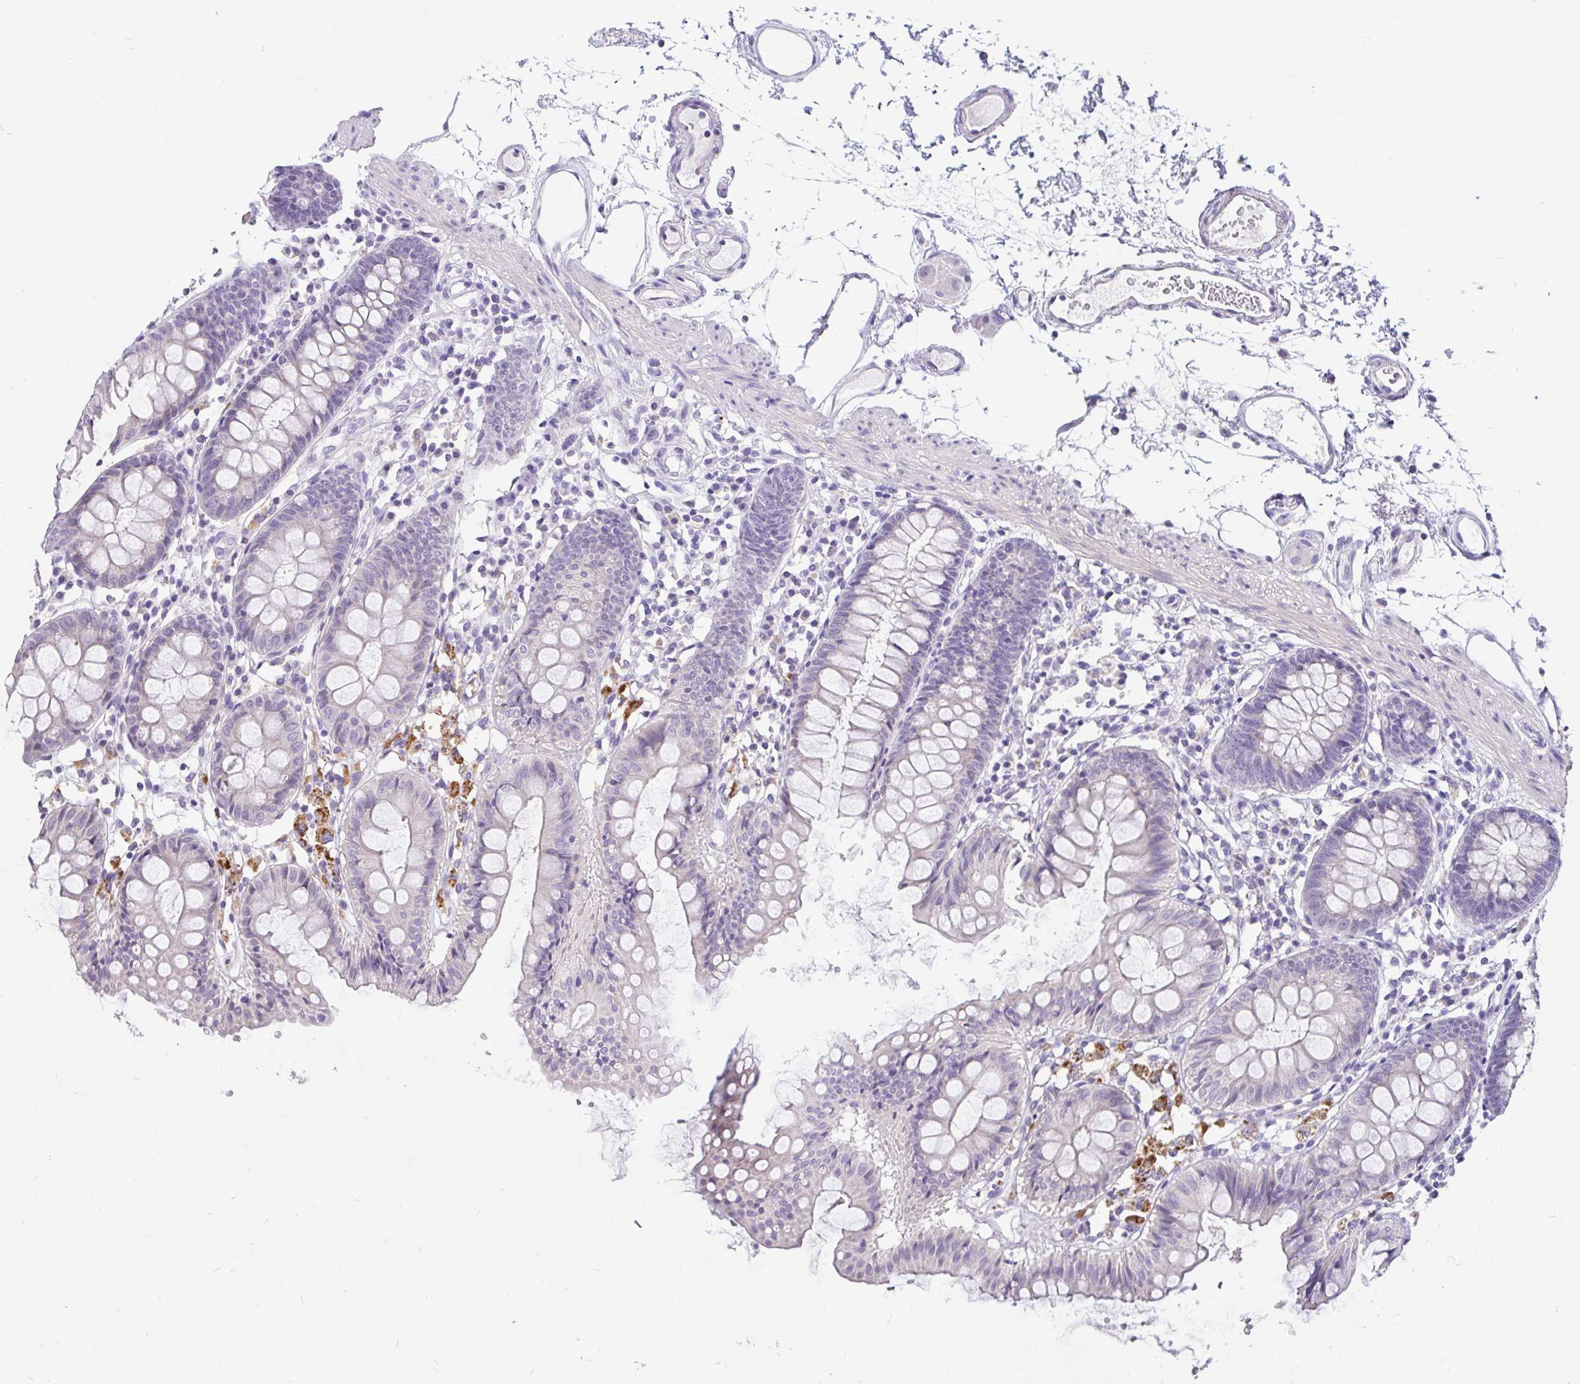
{"staining": {"intensity": "negative", "quantity": "none", "location": "none"}, "tissue": "colon", "cell_type": "Endothelial cells", "image_type": "normal", "snomed": [{"axis": "morphology", "description": "Normal tissue, NOS"}, {"axis": "topography", "description": "Colon"}], "caption": "DAB immunohistochemical staining of normal colon displays no significant expression in endothelial cells.", "gene": "INTS5", "patient": {"sex": "female", "age": 84}}